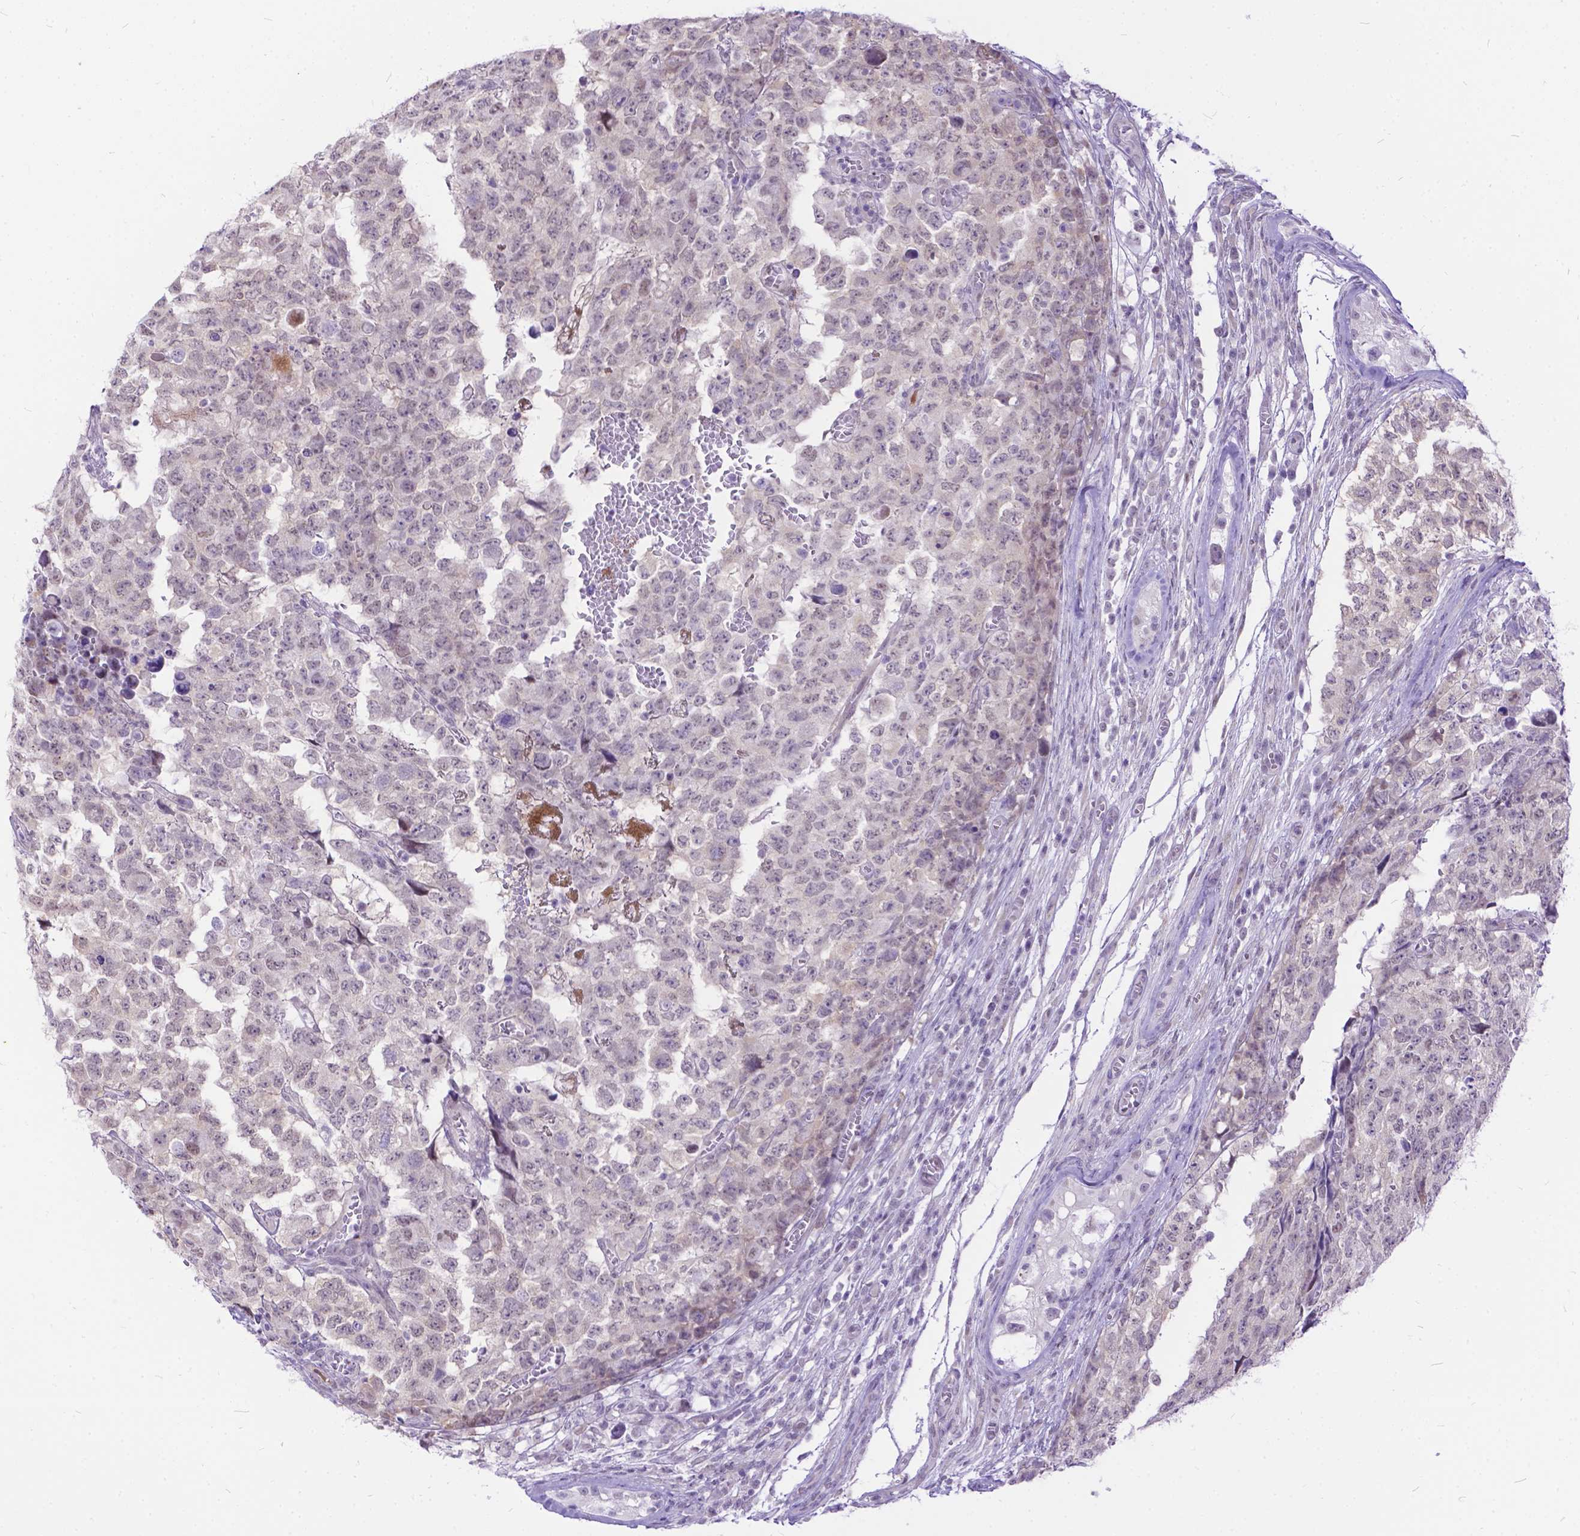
{"staining": {"intensity": "weak", "quantity": ">75%", "location": "cytoplasmic/membranous"}, "tissue": "testis cancer", "cell_type": "Tumor cells", "image_type": "cancer", "snomed": [{"axis": "morphology", "description": "Carcinoma, Embryonal, NOS"}, {"axis": "topography", "description": "Testis"}], "caption": "Testis cancer (embryonal carcinoma) was stained to show a protein in brown. There is low levels of weak cytoplasmic/membranous expression in approximately >75% of tumor cells. Using DAB (3,3'-diaminobenzidine) (brown) and hematoxylin (blue) stains, captured at high magnification using brightfield microscopy.", "gene": "FAM124B", "patient": {"sex": "male", "age": 23}}